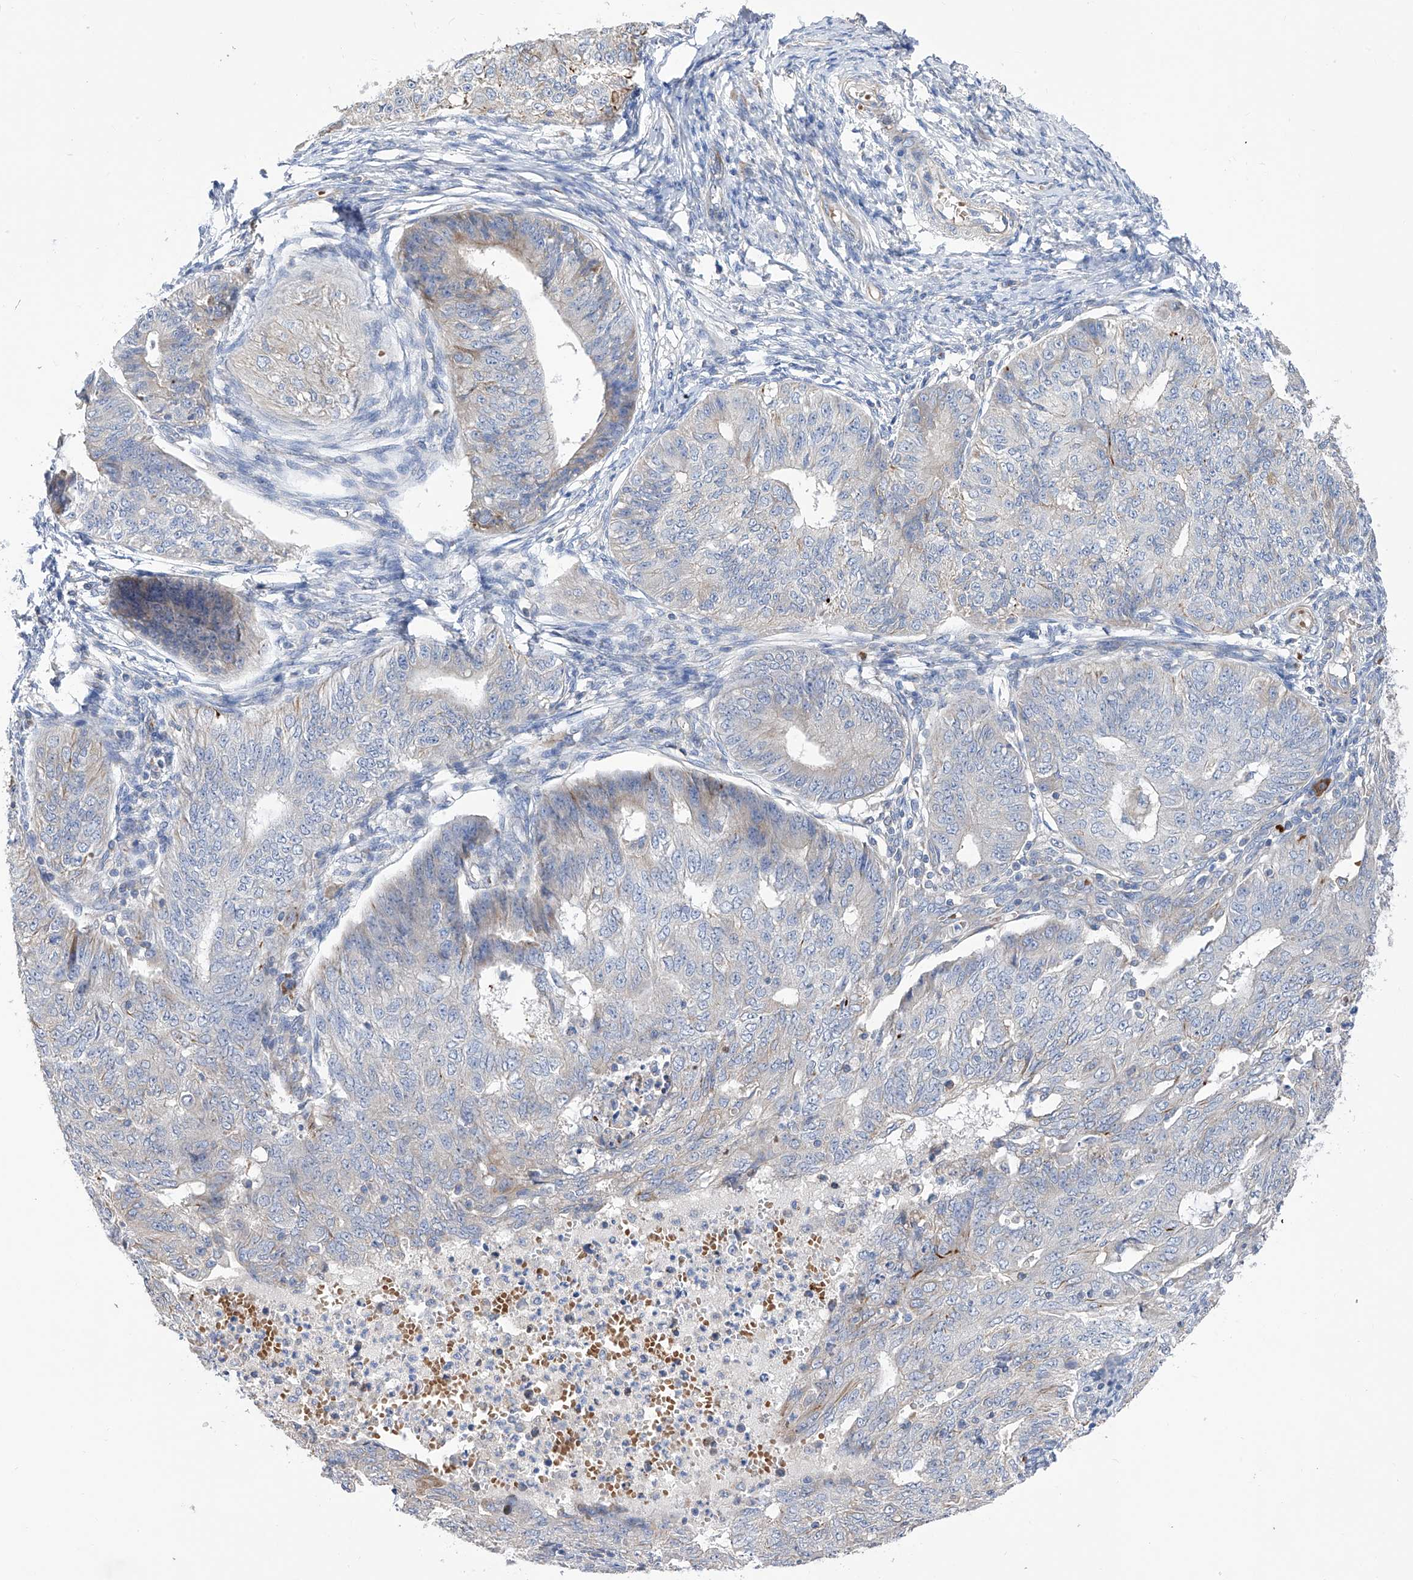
{"staining": {"intensity": "weak", "quantity": "<25%", "location": "cytoplasmic/membranous"}, "tissue": "endometrial cancer", "cell_type": "Tumor cells", "image_type": "cancer", "snomed": [{"axis": "morphology", "description": "Adenocarcinoma, NOS"}, {"axis": "topography", "description": "Endometrium"}], "caption": "A micrograph of endometrial adenocarcinoma stained for a protein reveals no brown staining in tumor cells.", "gene": "NFATC4", "patient": {"sex": "female", "age": 32}}